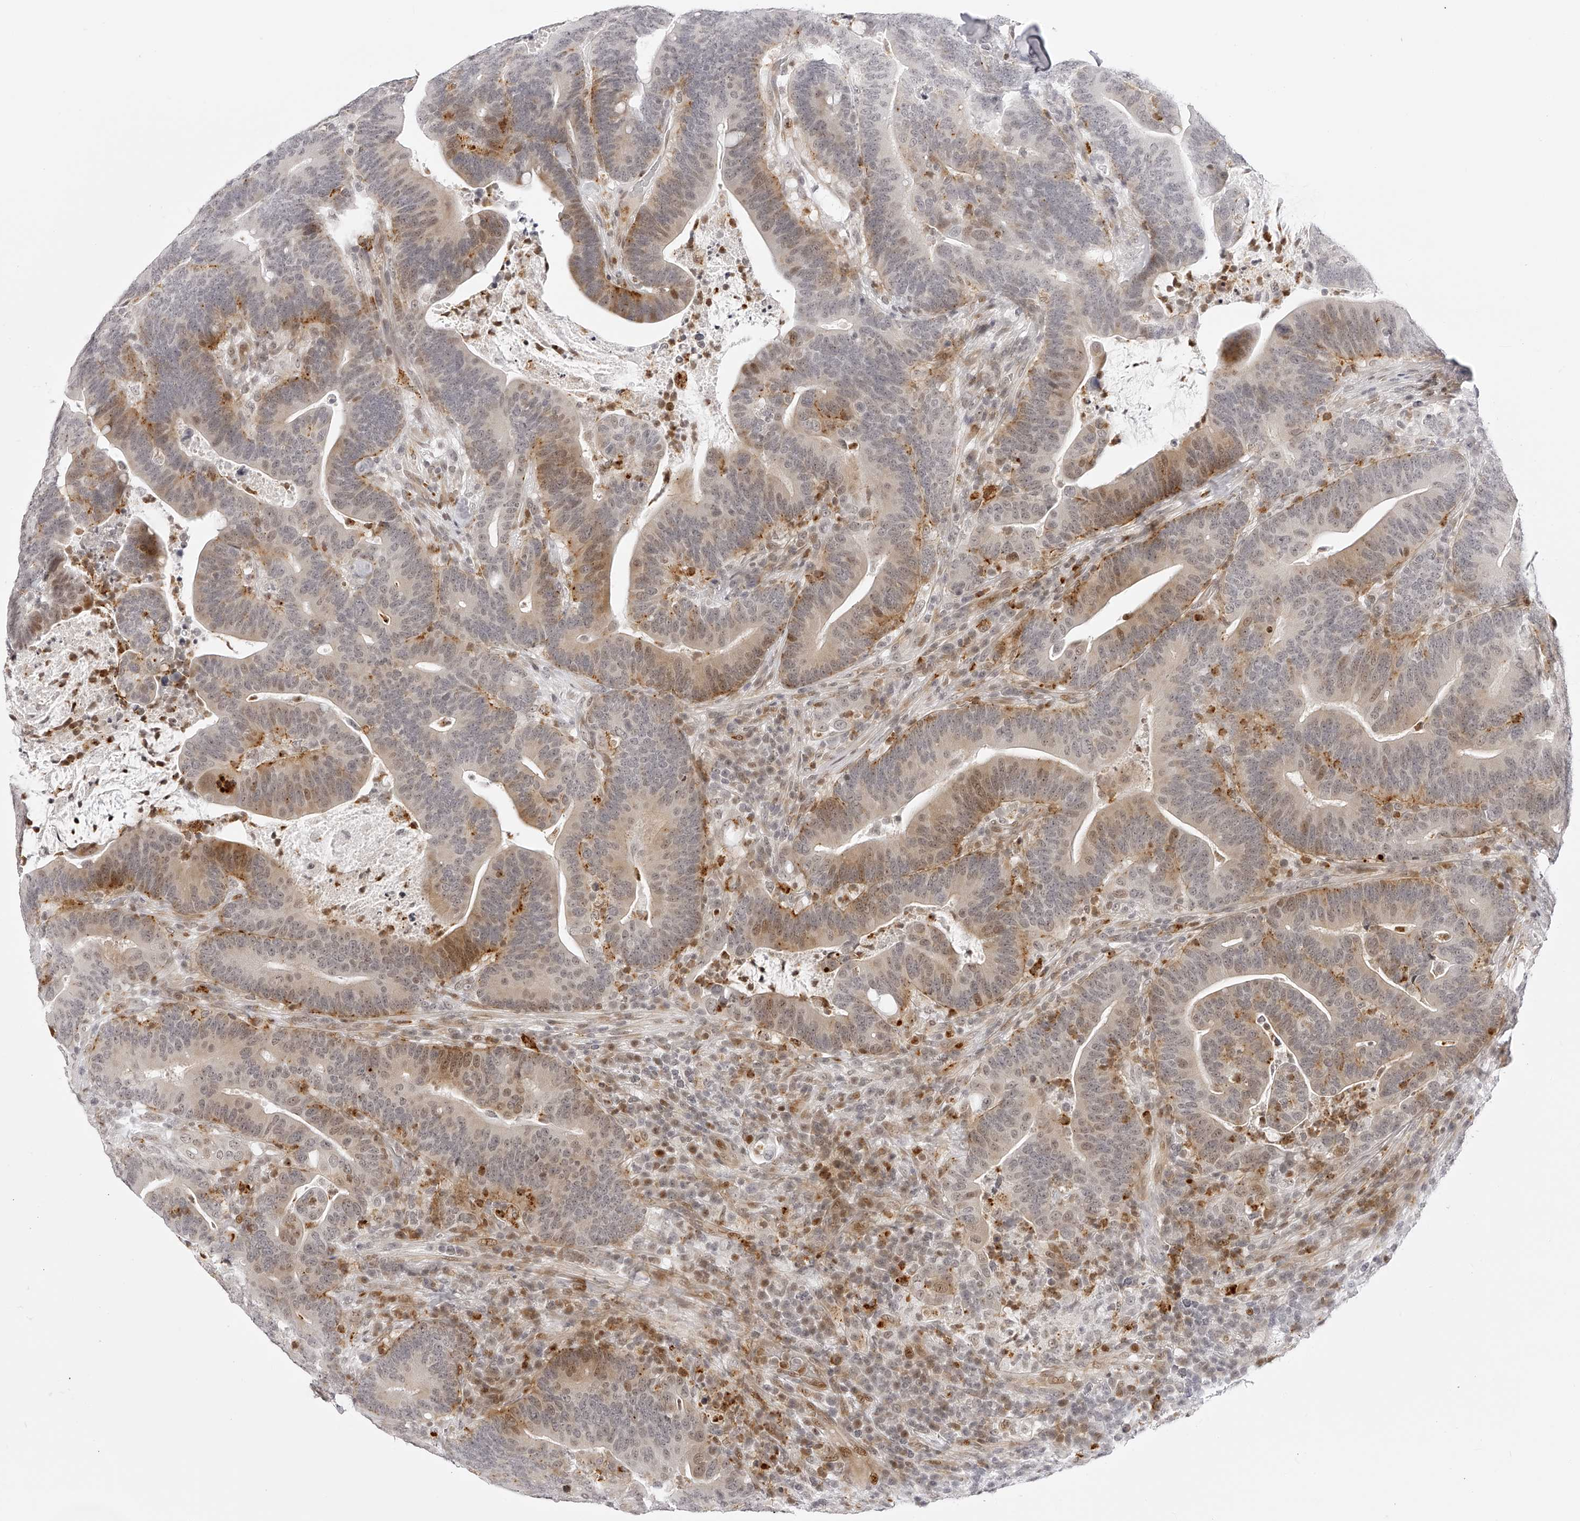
{"staining": {"intensity": "moderate", "quantity": "25%-75%", "location": "cytoplasmic/membranous,nuclear"}, "tissue": "colorectal cancer", "cell_type": "Tumor cells", "image_type": "cancer", "snomed": [{"axis": "morphology", "description": "Adenocarcinoma, NOS"}, {"axis": "topography", "description": "Colon"}], "caption": "Adenocarcinoma (colorectal) was stained to show a protein in brown. There is medium levels of moderate cytoplasmic/membranous and nuclear staining in approximately 25%-75% of tumor cells.", "gene": "PLEKHG1", "patient": {"sex": "female", "age": 66}}